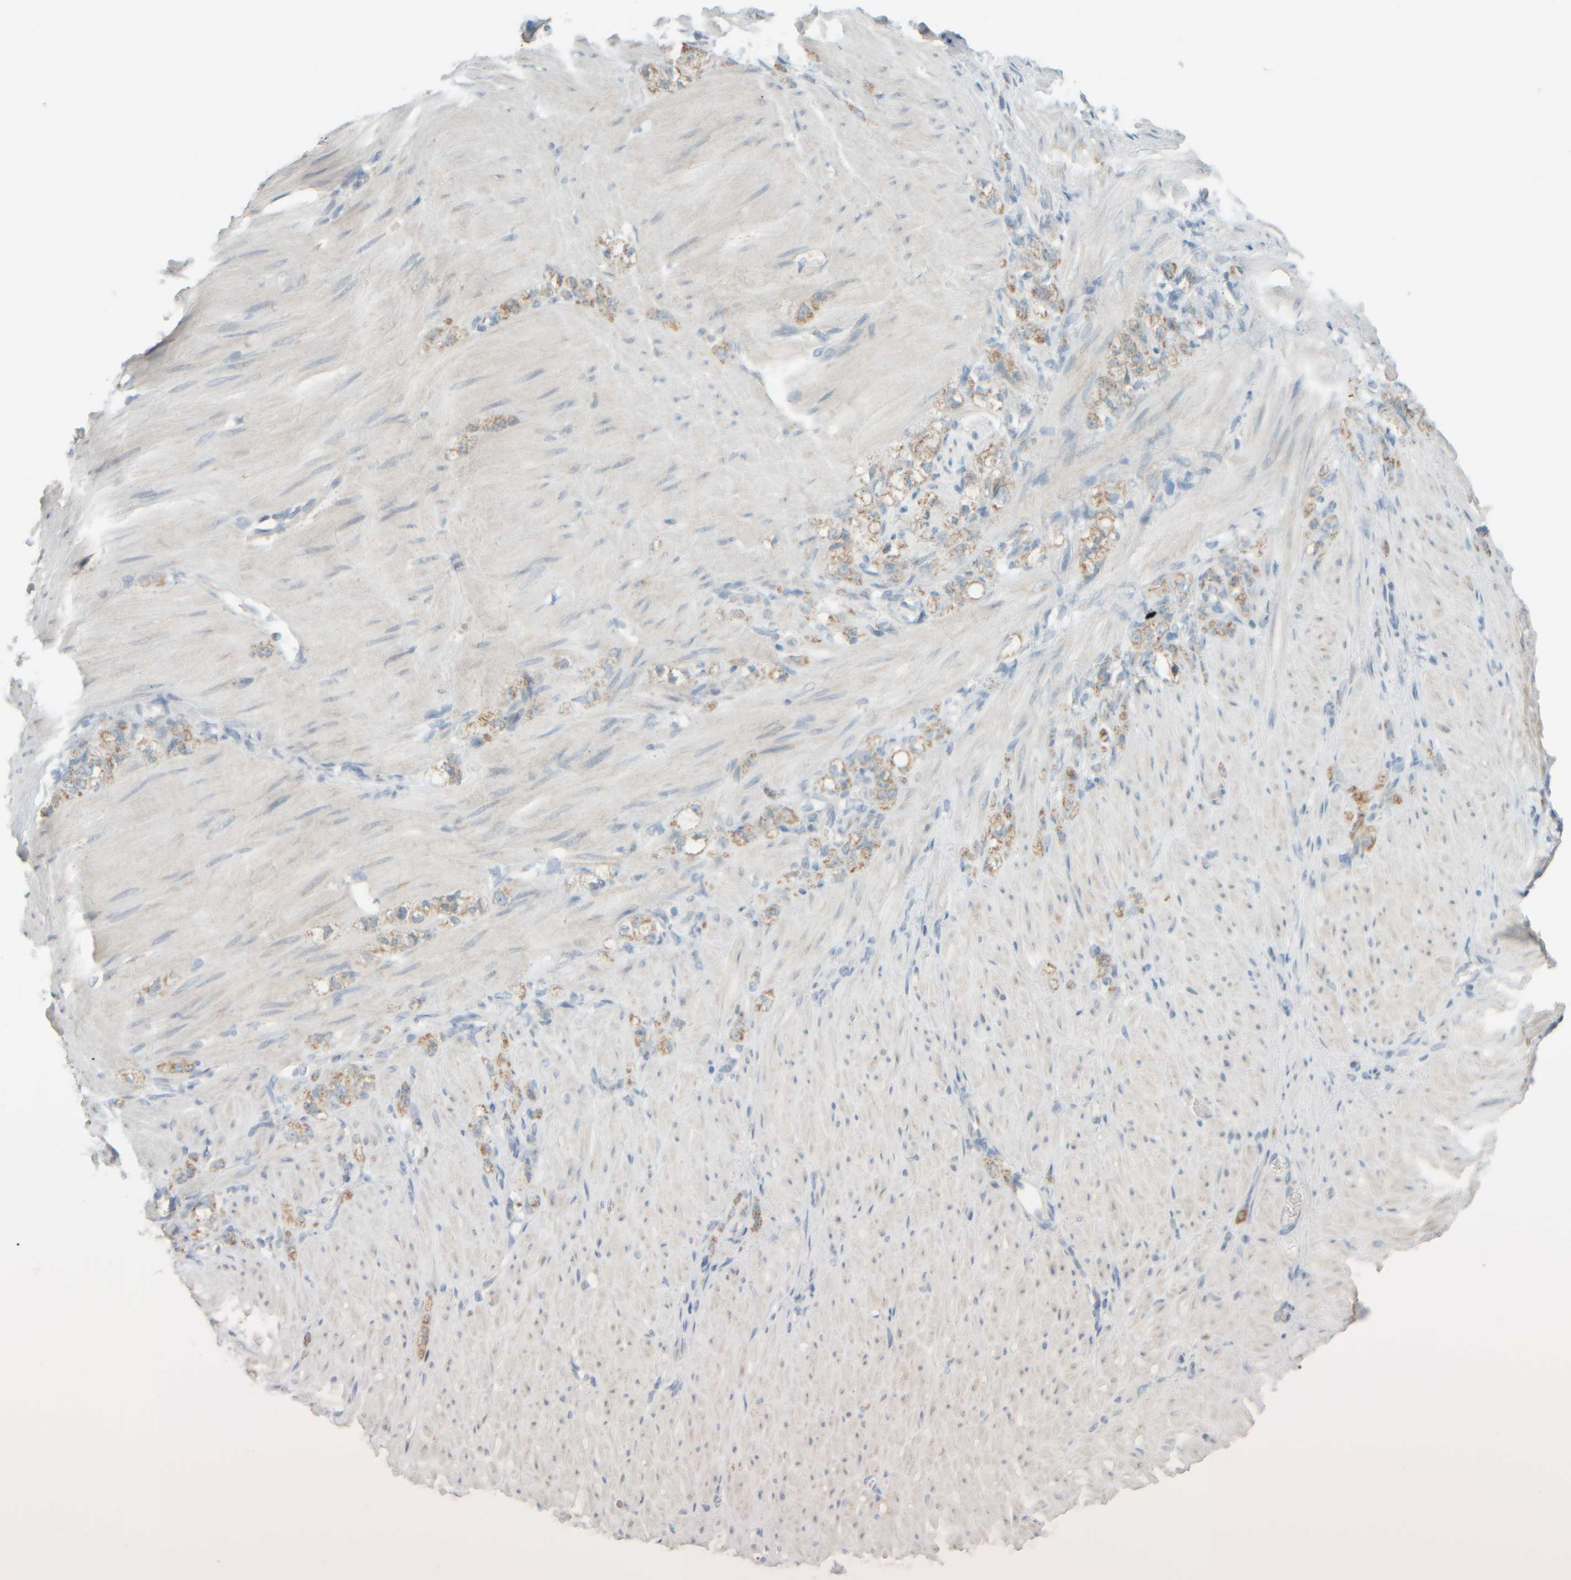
{"staining": {"intensity": "moderate", "quantity": ">75%", "location": "cytoplasmic/membranous"}, "tissue": "stomach cancer", "cell_type": "Tumor cells", "image_type": "cancer", "snomed": [{"axis": "morphology", "description": "Normal tissue, NOS"}, {"axis": "morphology", "description": "Adenocarcinoma, NOS"}, {"axis": "topography", "description": "Stomach"}], "caption": "The image reveals a brown stain indicating the presence of a protein in the cytoplasmic/membranous of tumor cells in adenocarcinoma (stomach).", "gene": "PTGES3L-AARSD1", "patient": {"sex": "male", "age": 82}}